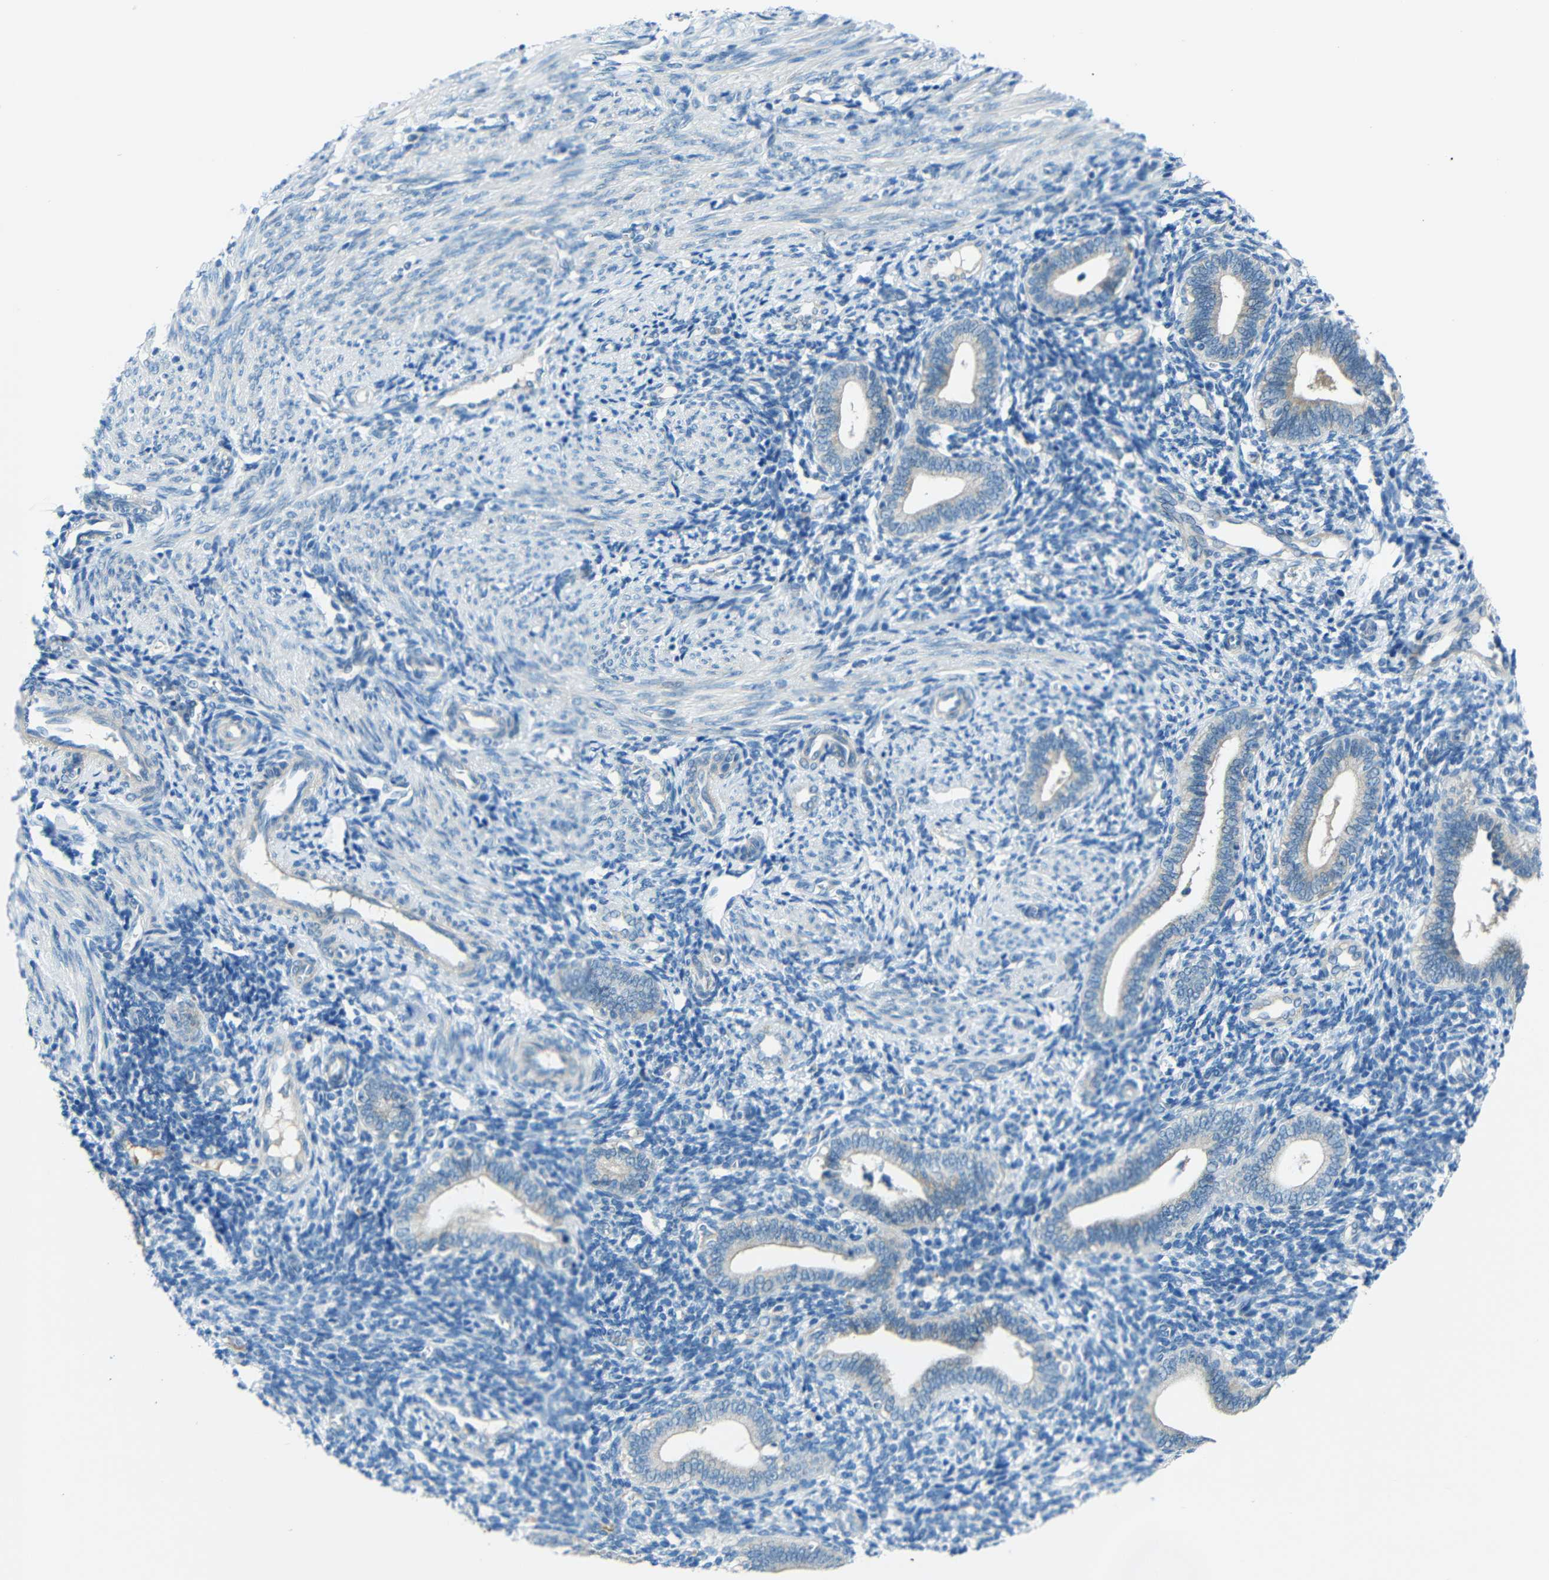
{"staining": {"intensity": "negative", "quantity": "none", "location": "none"}, "tissue": "endometrium", "cell_type": "Cells in endometrial stroma", "image_type": "normal", "snomed": [{"axis": "morphology", "description": "Normal tissue, NOS"}, {"axis": "topography", "description": "Uterus"}, {"axis": "topography", "description": "Endometrium"}], "caption": "This photomicrograph is of benign endometrium stained with immunohistochemistry to label a protein in brown with the nuclei are counter-stained blue. There is no expression in cells in endometrial stroma.", "gene": "CYP26B1", "patient": {"sex": "female", "age": 33}}